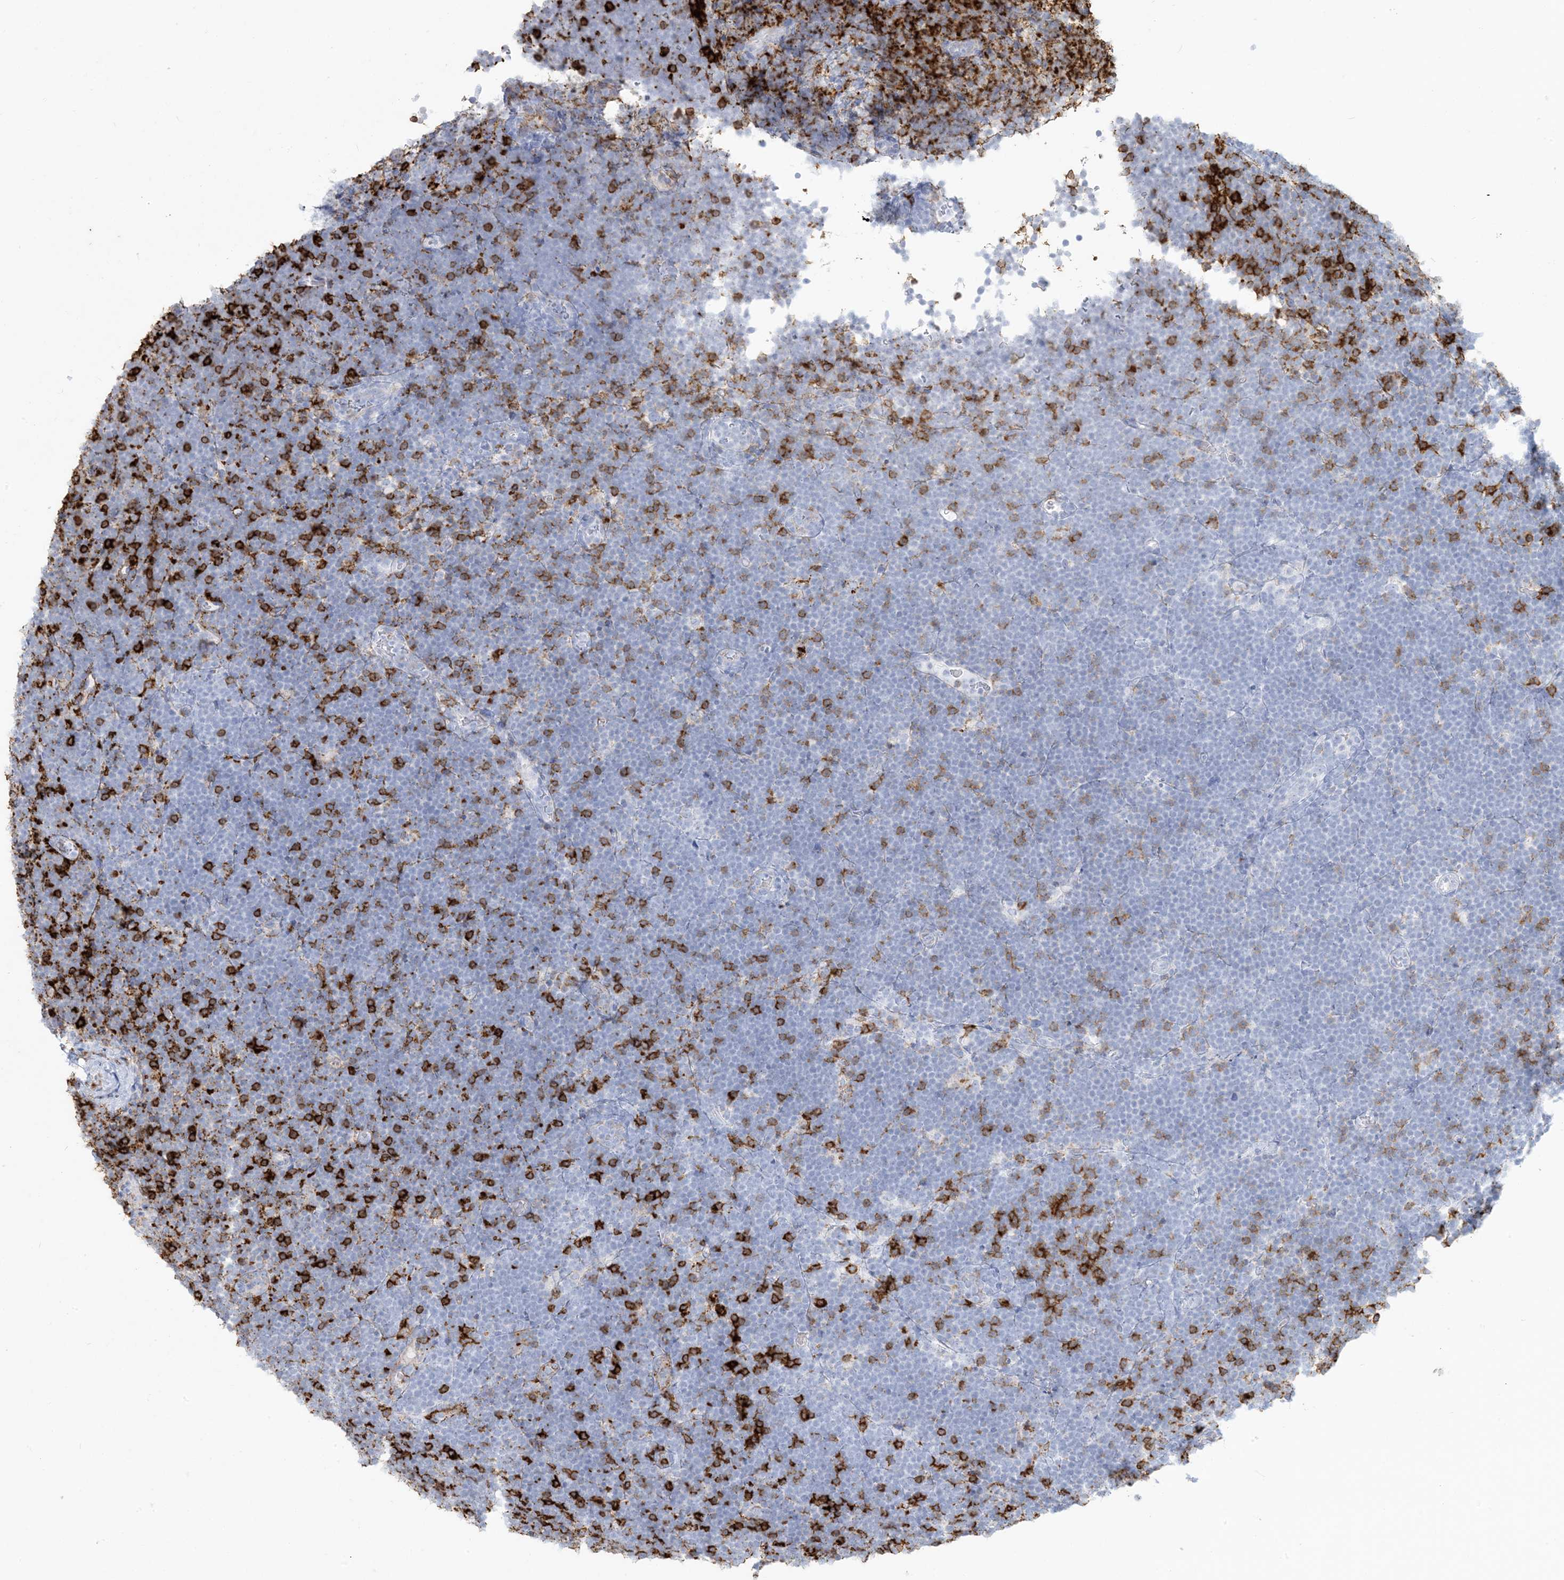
{"staining": {"intensity": "strong", "quantity": "<25%", "location": "cytoplasmic/membranous"}, "tissue": "lymphoma", "cell_type": "Tumor cells", "image_type": "cancer", "snomed": [{"axis": "morphology", "description": "Malignant lymphoma, non-Hodgkin's type, High grade"}, {"axis": "topography", "description": "Lymph node"}], "caption": "Protein expression by immunohistochemistry (IHC) reveals strong cytoplasmic/membranous positivity in about <25% of tumor cells in high-grade malignant lymphoma, non-Hodgkin's type.", "gene": "HLA-DRB1", "patient": {"sex": "male", "age": 13}}